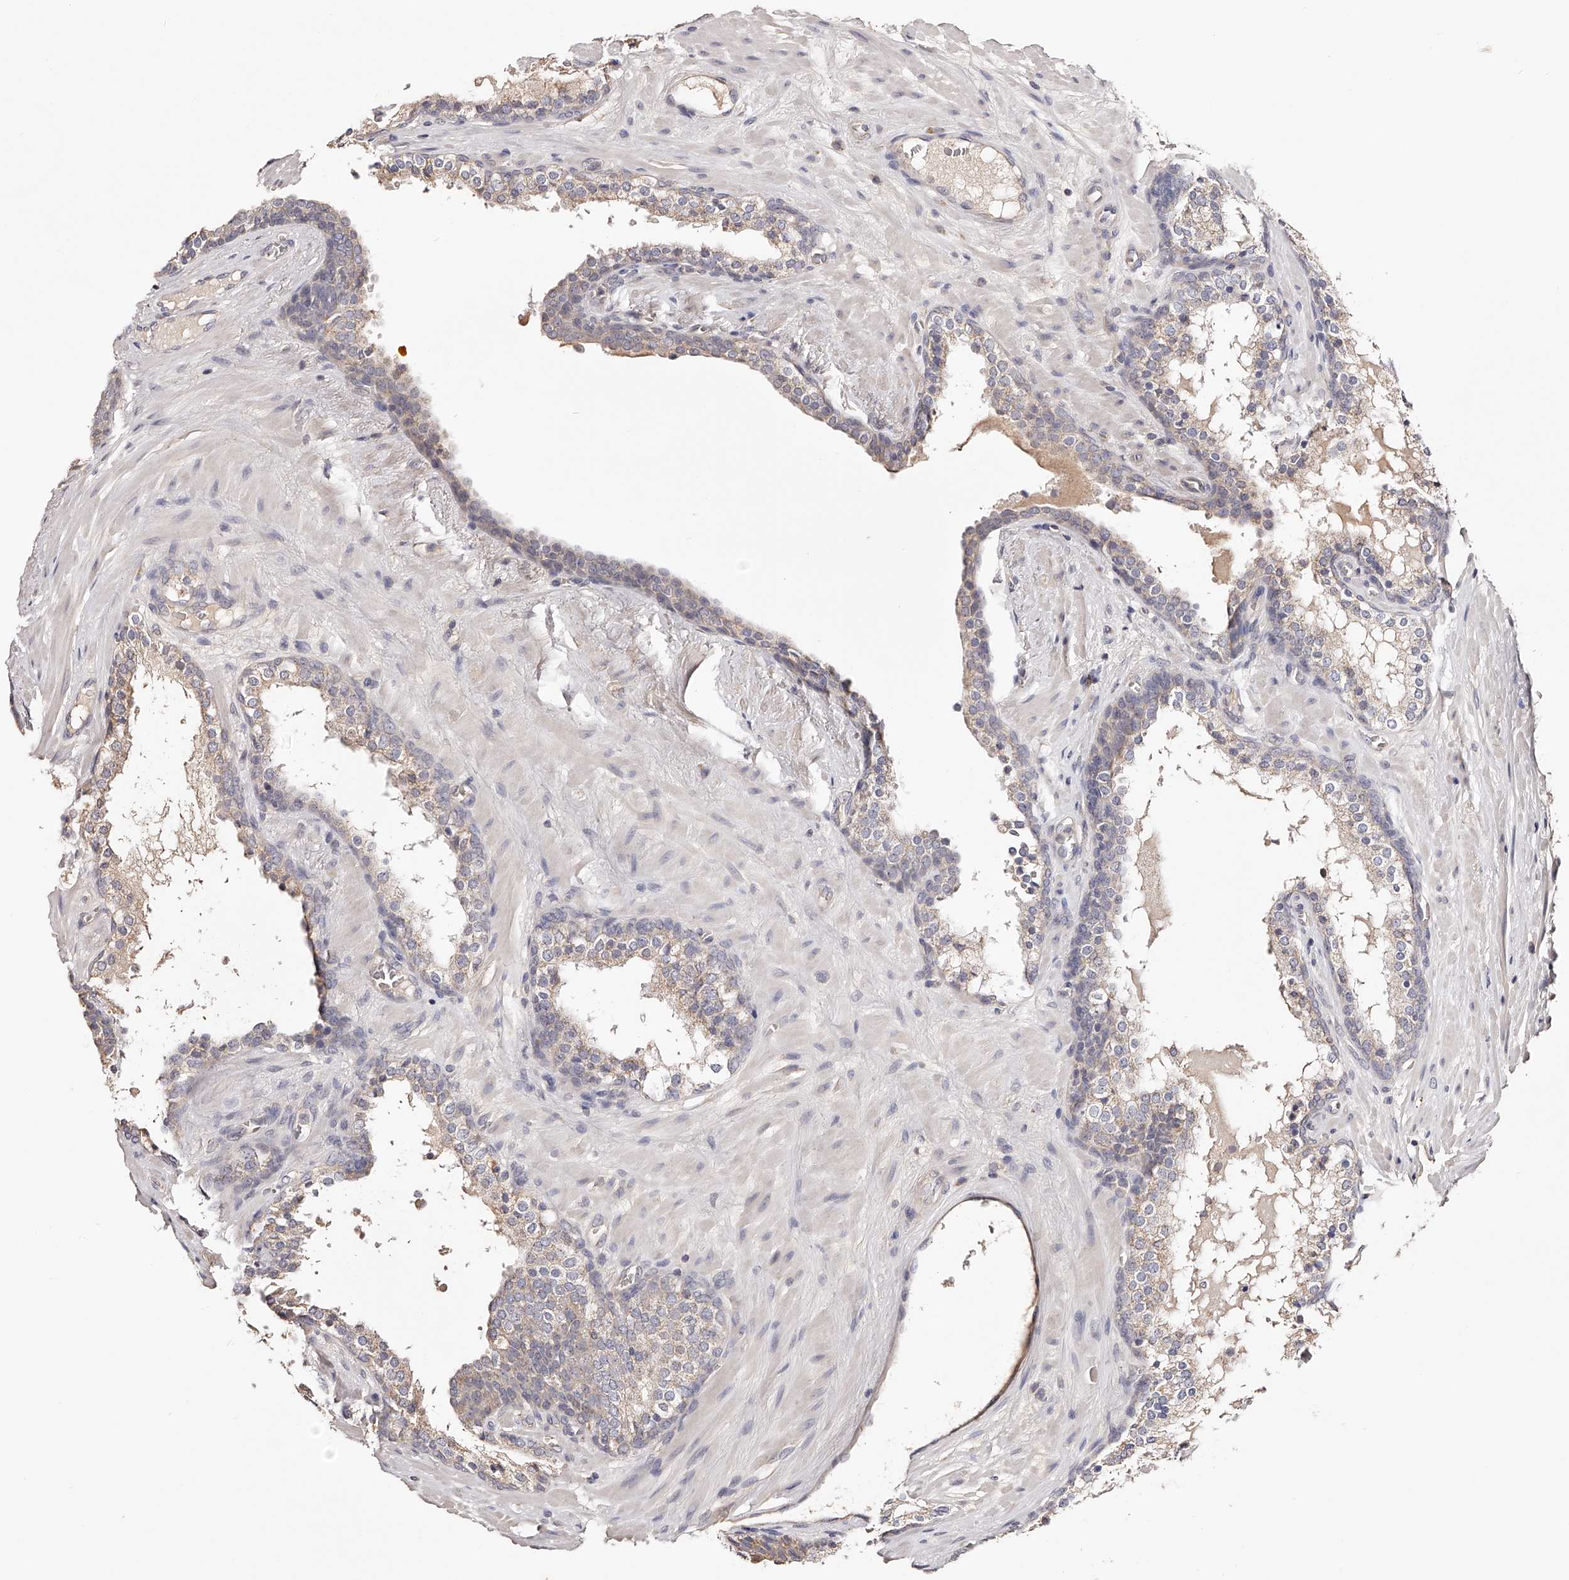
{"staining": {"intensity": "weak", "quantity": "<25%", "location": "cytoplasmic/membranous"}, "tissue": "prostate cancer", "cell_type": "Tumor cells", "image_type": "cancer", "snomed": [{"axis": "morphology", "description": "Adenocarcinoma, High grade"}, {"axis": "topography", "description": "Prostate"}], "caption": "An immunohistochemistry (IHC) photomicrograph of prostate cancer (adenocarcinoma (high-grade)) is shown. There is no staining in tumor cells of prostate cancer (adenocarcinoma (high-grade)).", "gene": "USP21", "patient": {"sex": "male", "age": 56}}